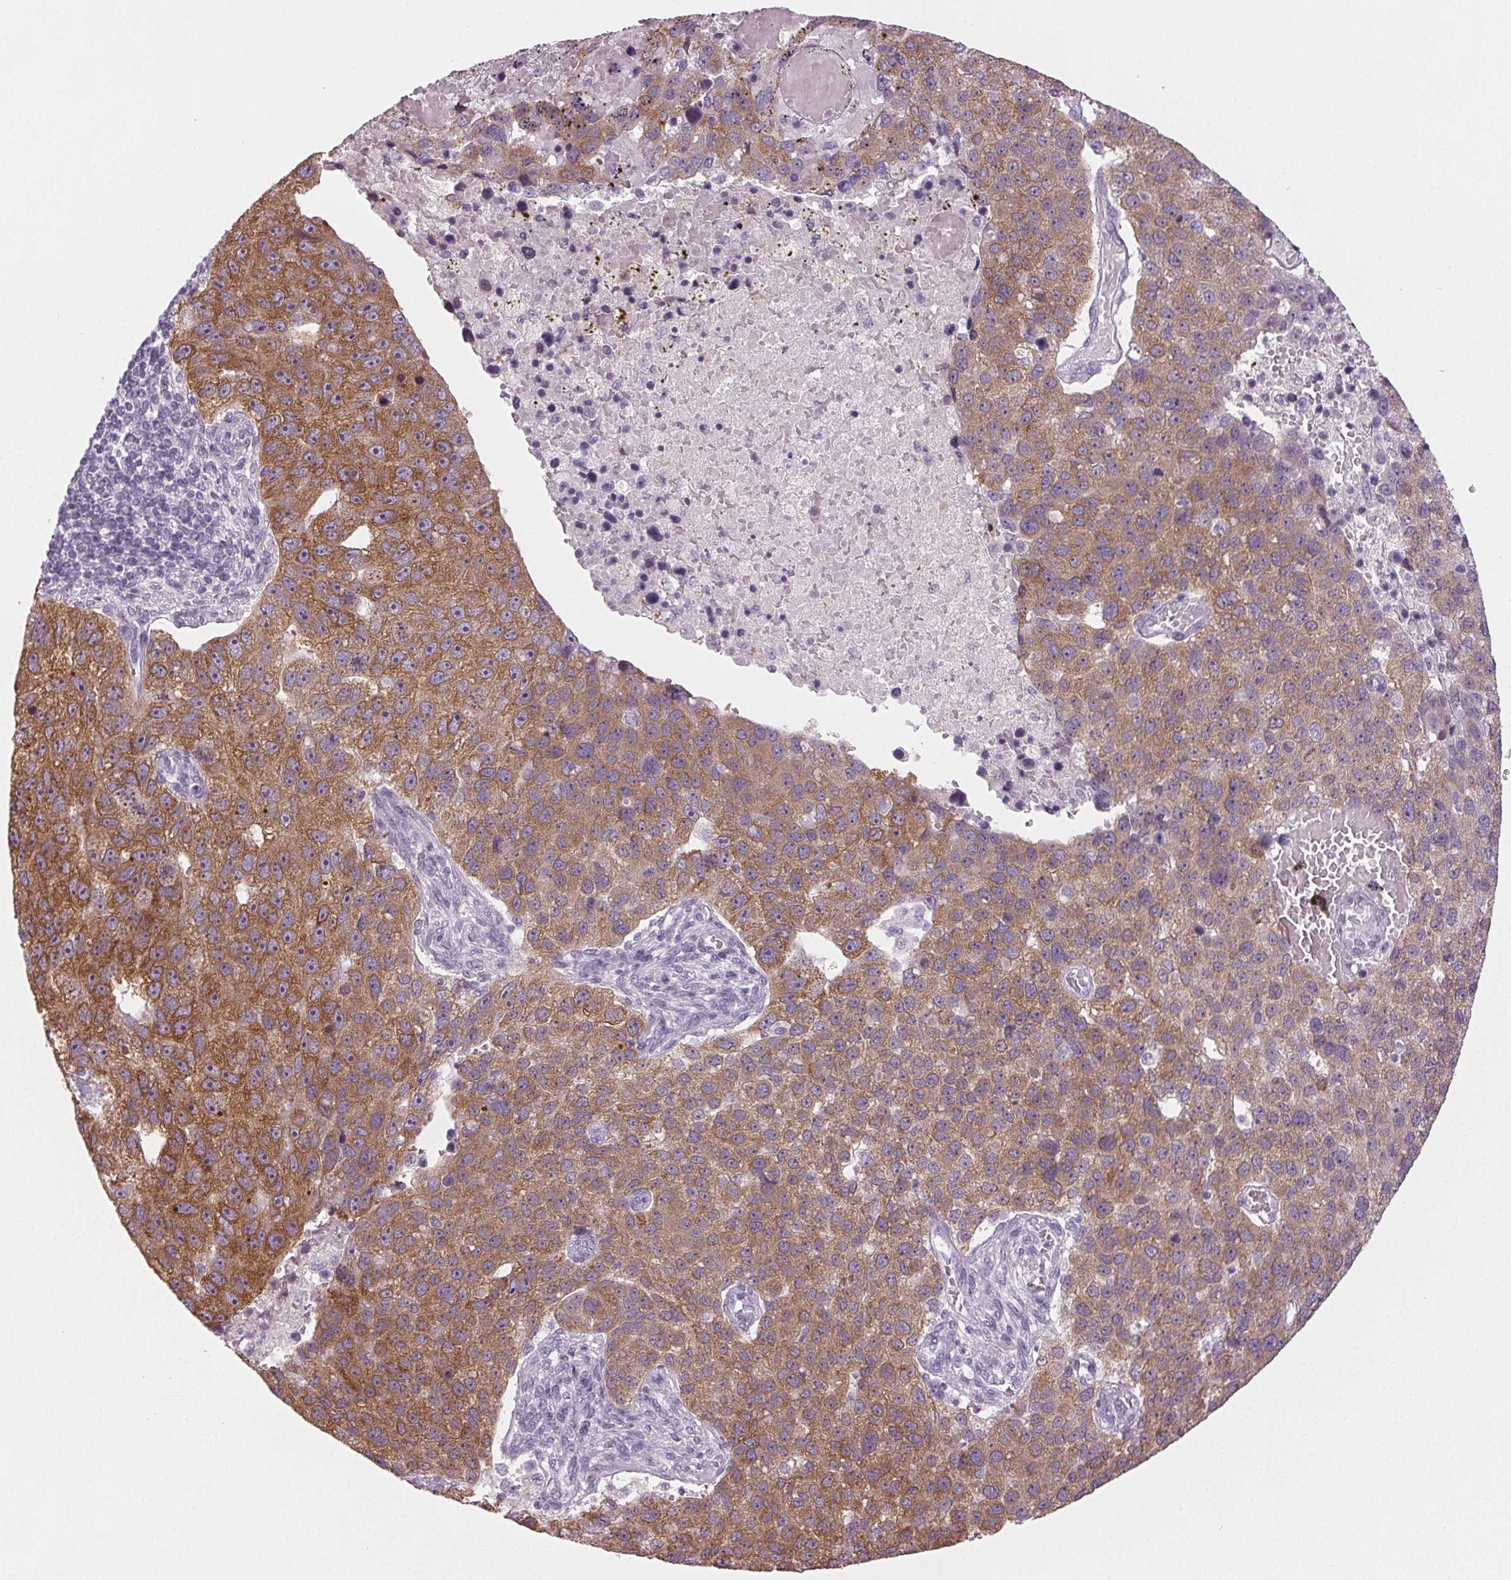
{"staining": {"intensity": "moderate", "quantity": ">75%", "location": "cytoplasmic/membranous"}, "tissue": "pancreatic cancer", "cell_type": "Tumor cells", "image_type": "cancer", "snomed": [{"axis": "morphology", "description": "Adenocarcinoma, NOS"}, {"axis": "topography", "description": "Pancreas"}], "caption": "Protein expression analysis of pancreatic cancer (adenocarcinoma) reveals moderate cytoplasmic/membranous staining in about >75% of tumor cells. (Brightfield microscopy of DAB IHC at high magnification).", "gene": "IGF2BP1", "patient": {"sex": "female", "age": 61}}